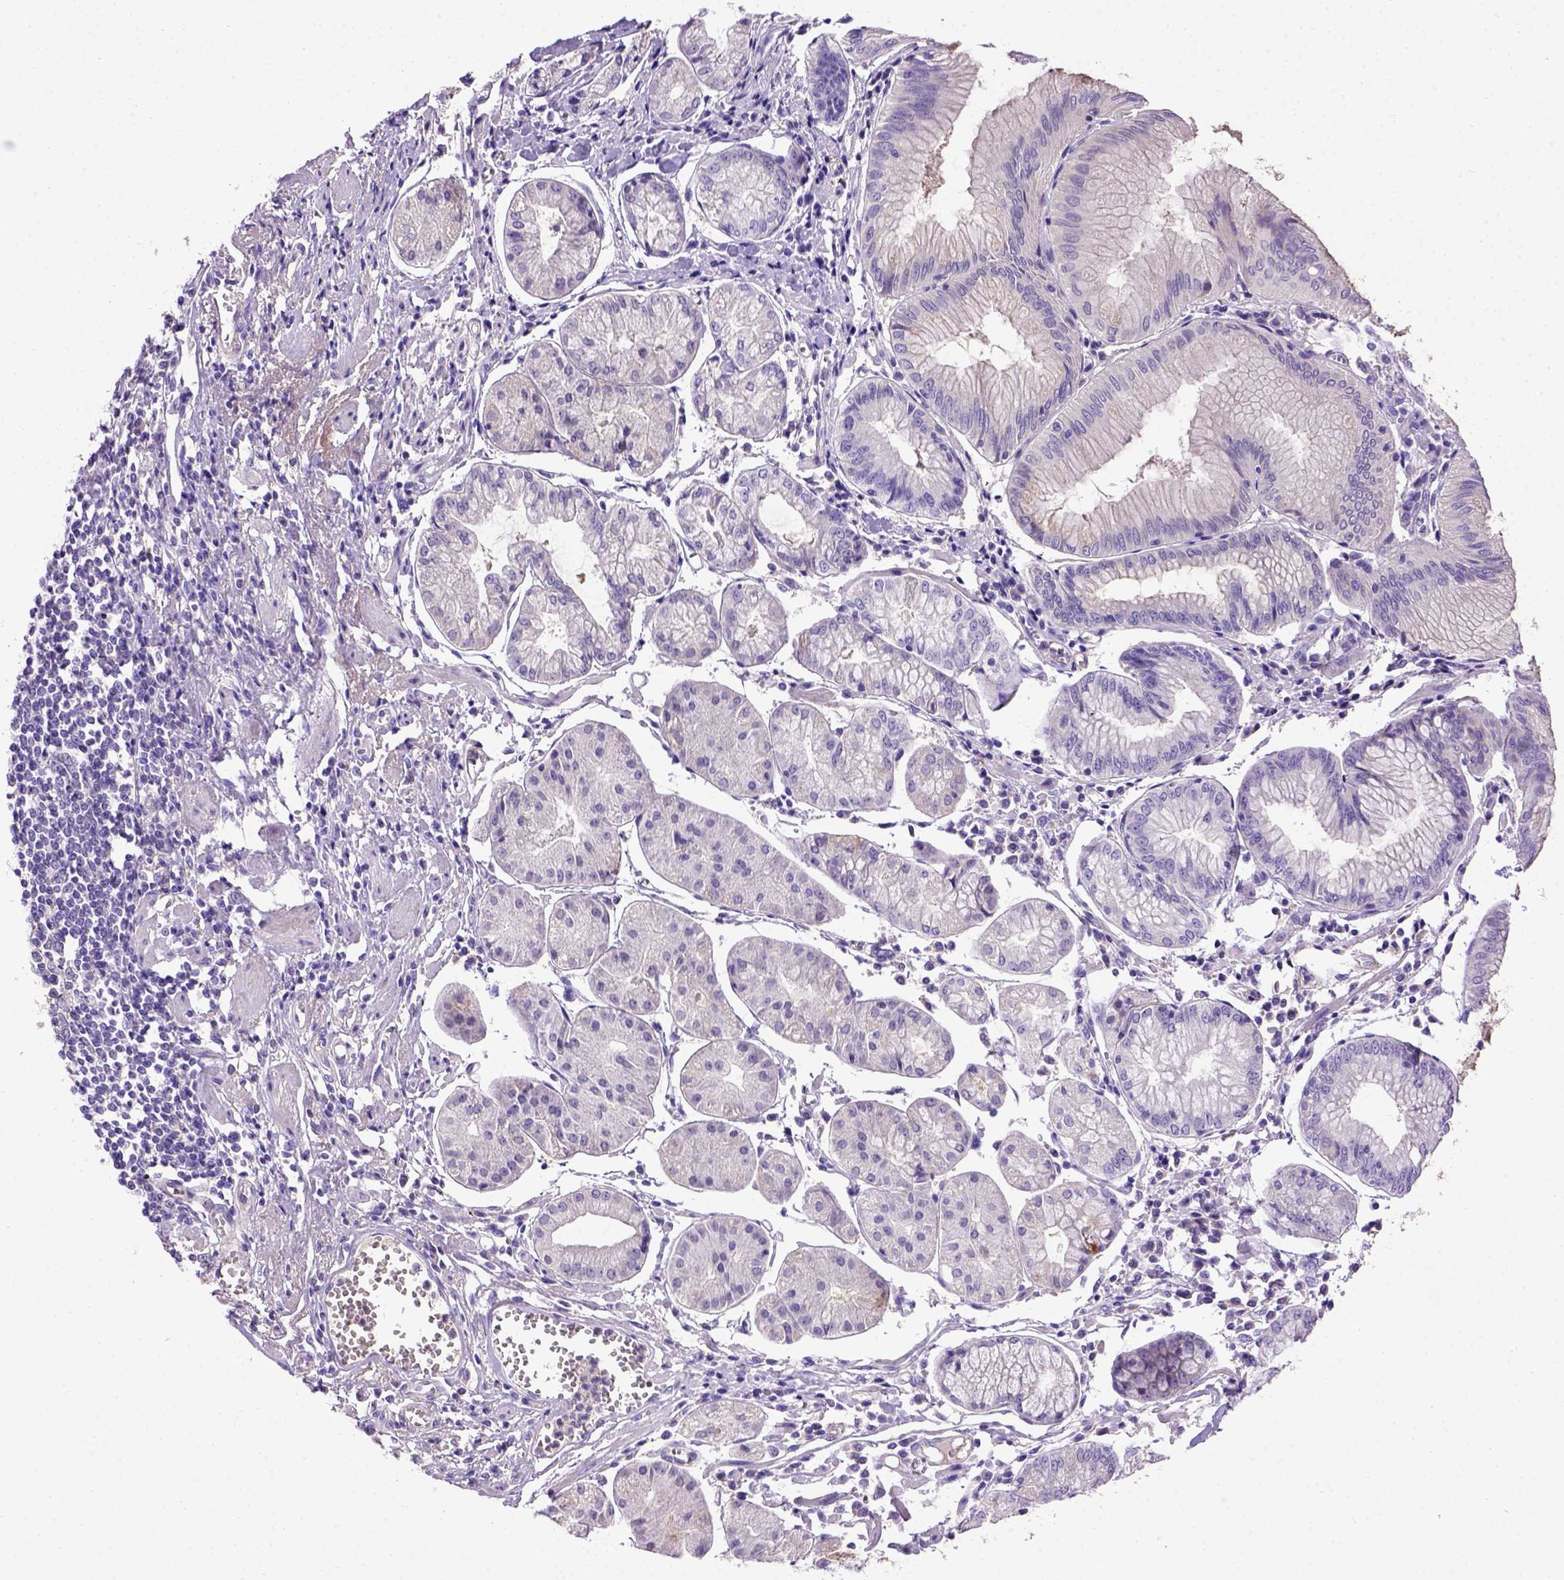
{"staining": {"intensity": "negative", "quantity": "none", "location": "none"}, "tissue": "stomach cancer", "cell_type": "Tumor cells", "image_type": "cancer", "snomed": [{"axis": "morphology", "description": "Adenocarcinoma, NOS"}, {"axis": "topography", "description": "Stomach, upper"}], "caption": "DAB (3,3'-diaminobenzidine) immunohistochemical staining of human stomach adenocarcinoma displays no significant staining in tumor cells. (DAB (3,3'-diaminobenzidine) IHC with hematoxylin counter stain).", "gene": "ADAM12", "patient": {"sex": "male", "age": 81}}